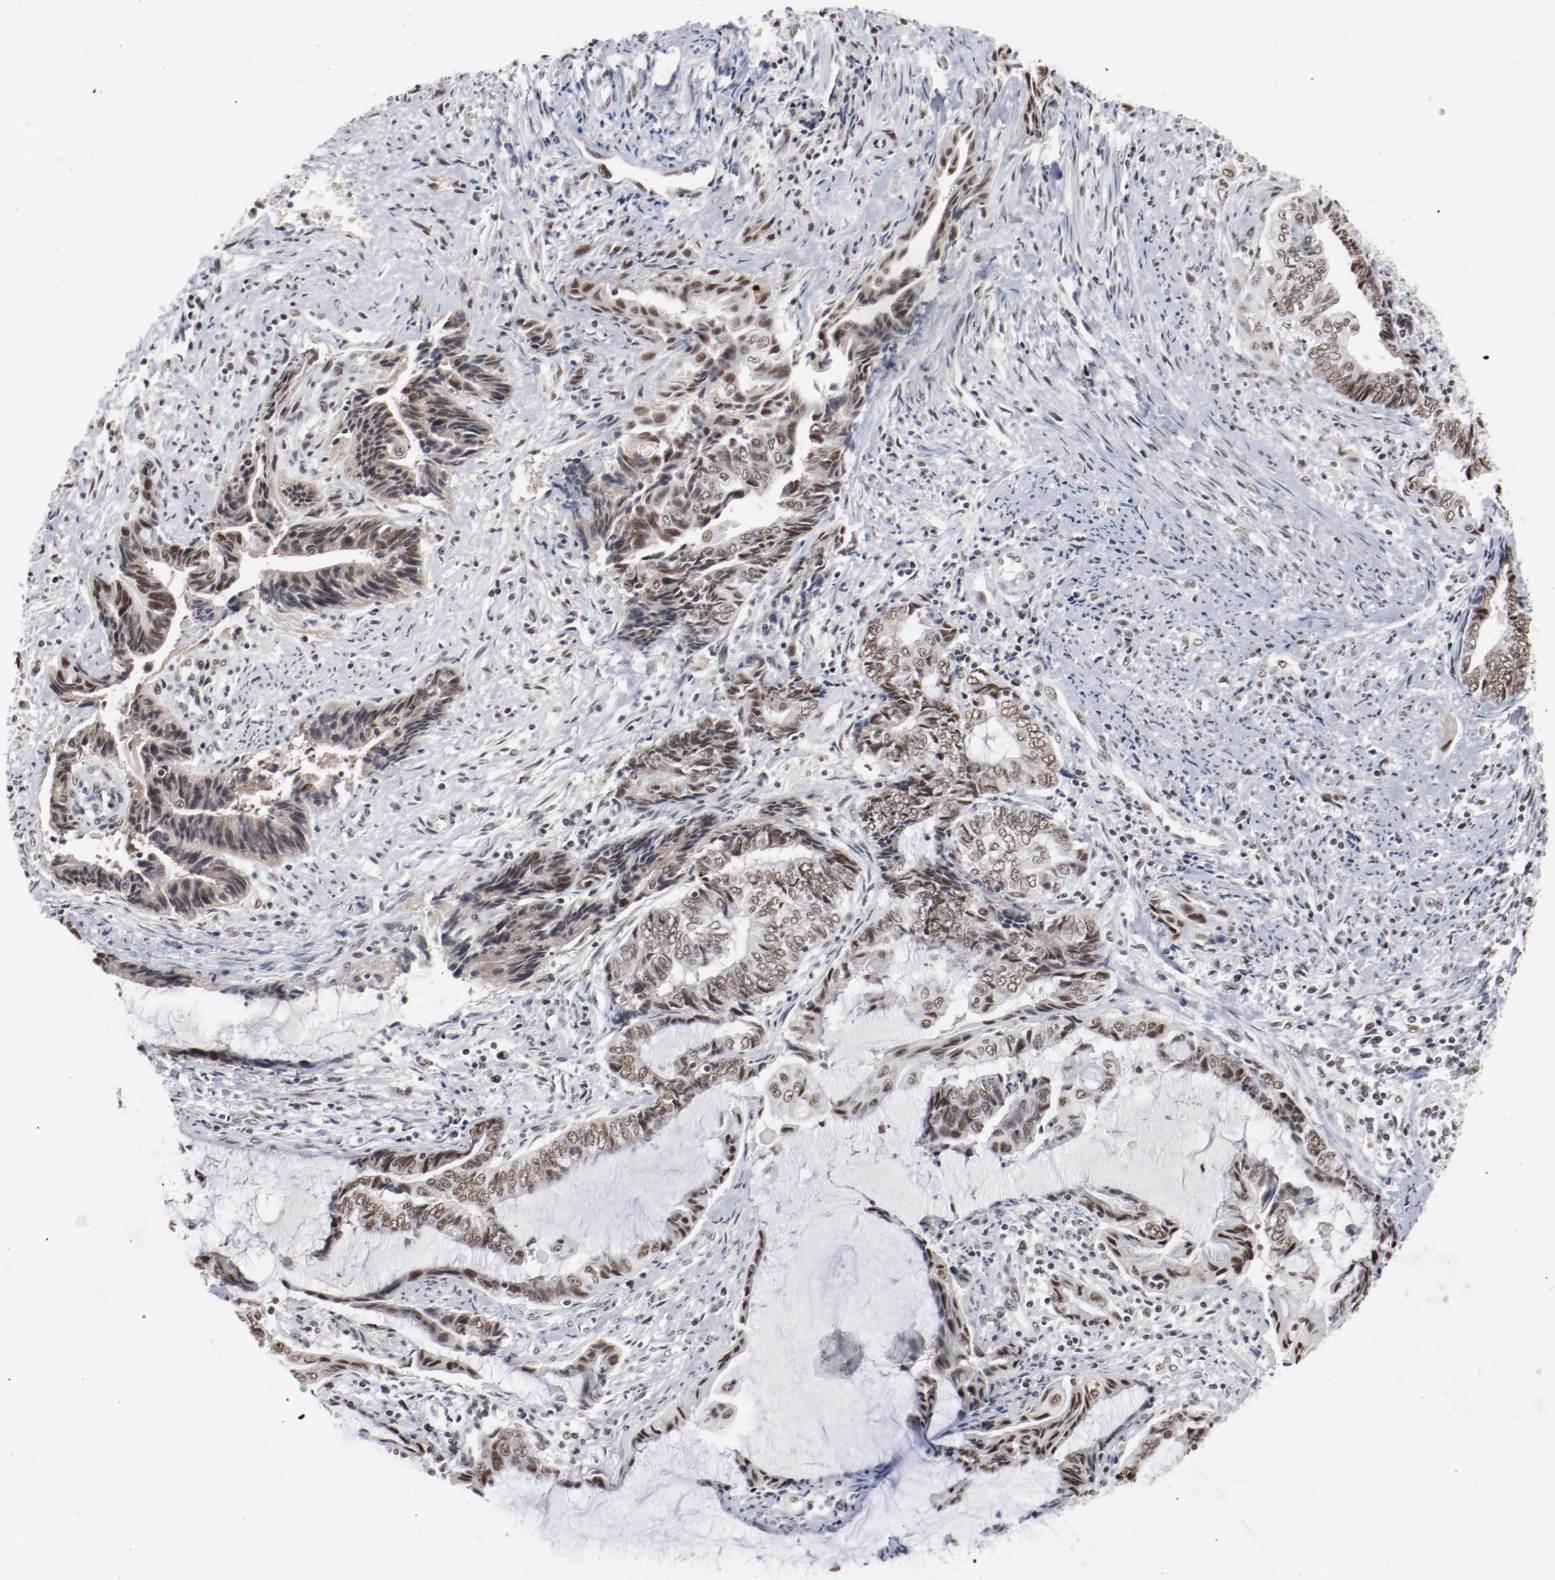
{"staining": {"intensity": "moderate", "quantity": ">75%", "location": "nuclear"}, "tissue": "endometrial cancer", "cell_type": "Tumor cells", "image_type": "cancer", "snomed": [{"axis": "morphology", "description": "Adenocarcinoma, NOS"}, {"axis": "topography", "description": "Uterus"}, {"axis": "topography", "description": "Endometrium"}], "caption": "Moderate nuclear expression for a protein is appreciated in about >75% of tumor cells of adenocarcinoma (endometrial) using IHC.", "gene": "BUB3", "patient": {"sex": "female", "age": 70}}